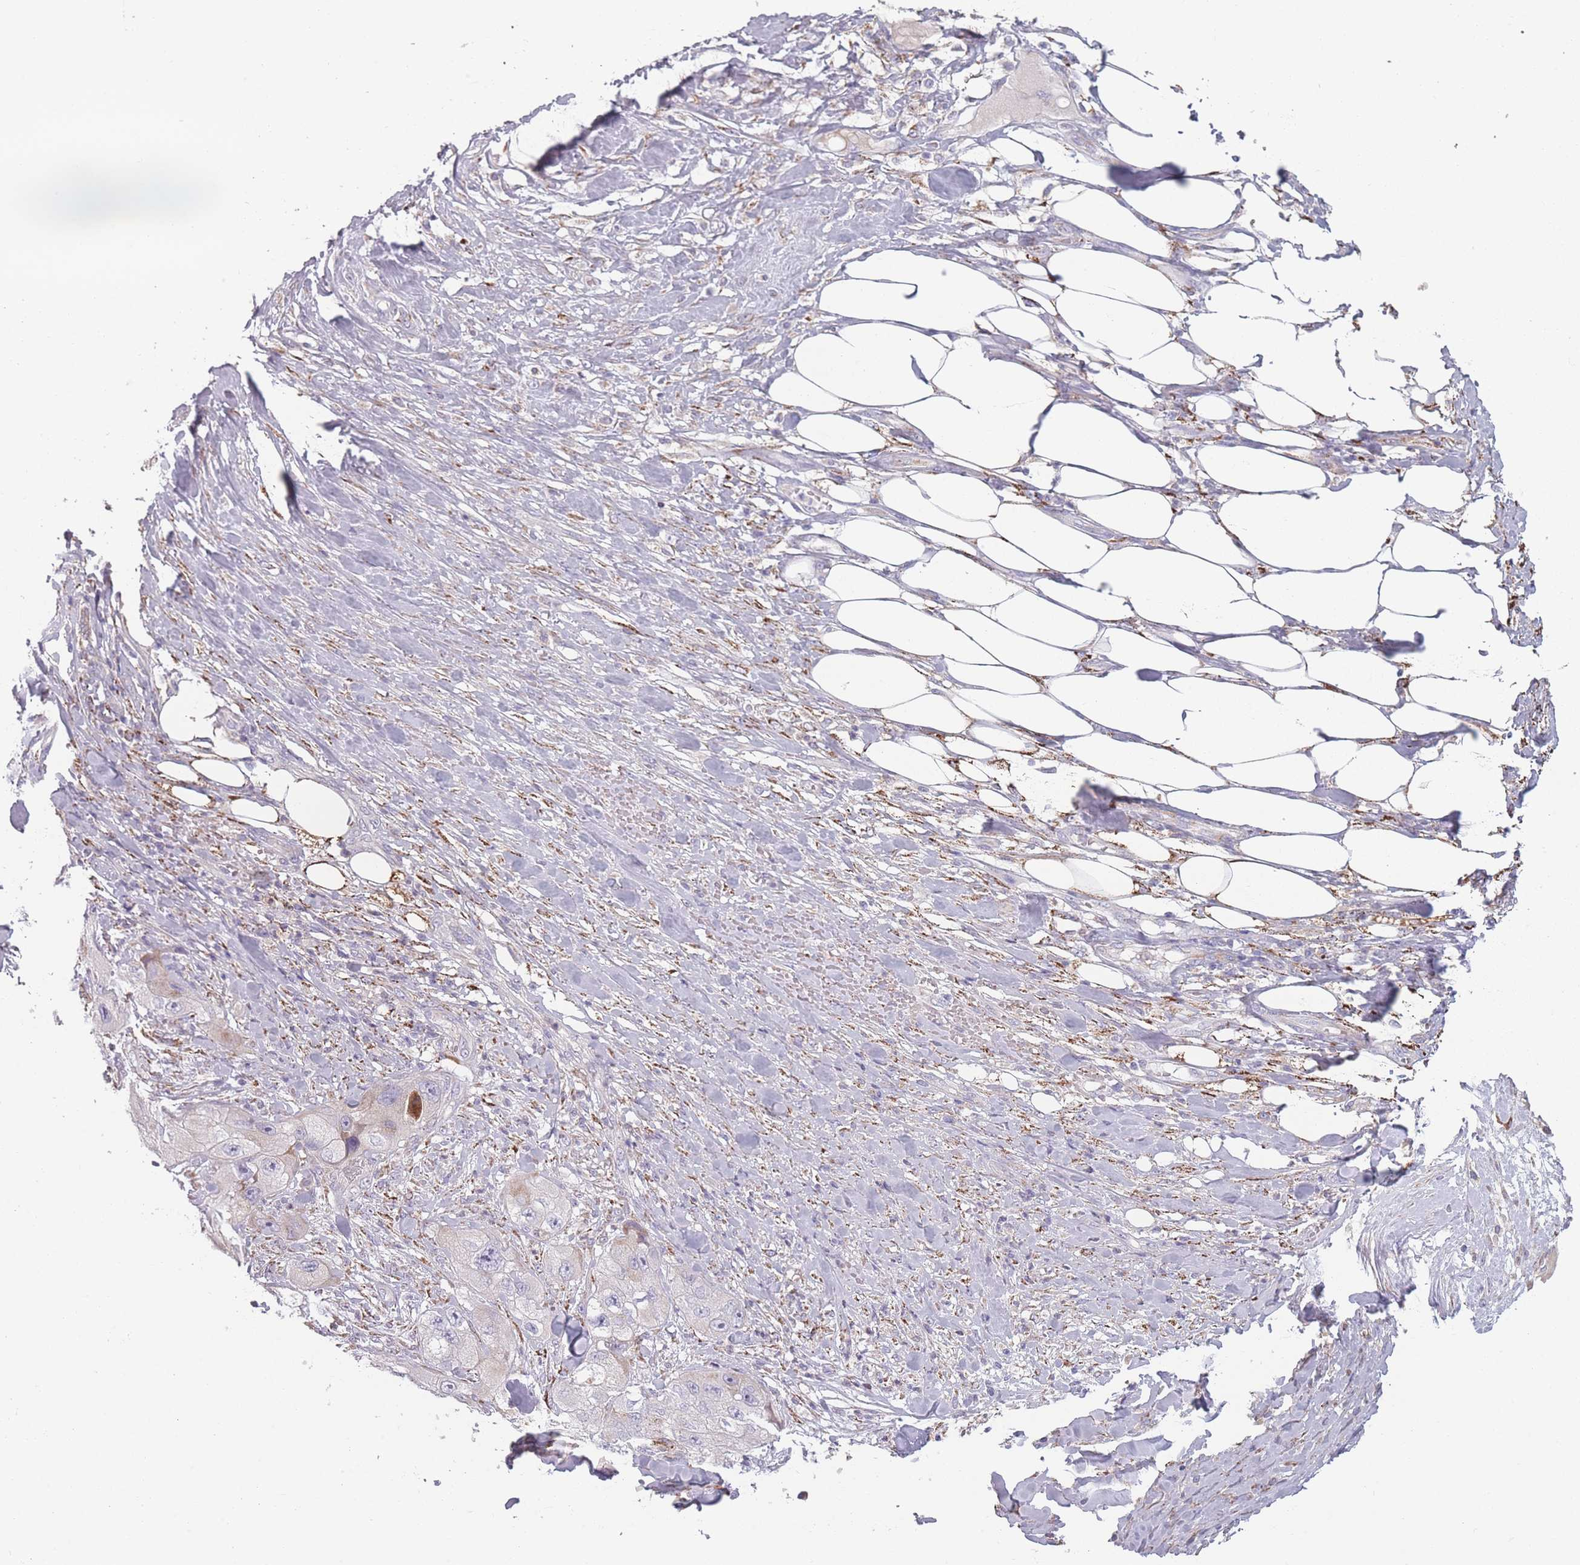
{"staining": {"intensity": "negative", "quantity": "none", "location": "none"}, "tissue": "skin cancer", "cell_type": "Tumor cells", "image_type": "cancer", "snomed": [{"axis": "morphology", "description": "Squamous cell carcinoma, NOS"}, {"axis": "topography", "description": "Skin"}, {"axis": "topography", "description": "Subcutis"}], "caption": "Immunohistochemical staining of human skin cancer reveals no significant expression in tumor cells.", "gene": "PEX11B", "patient": {"sex": "male", "age": 73}}